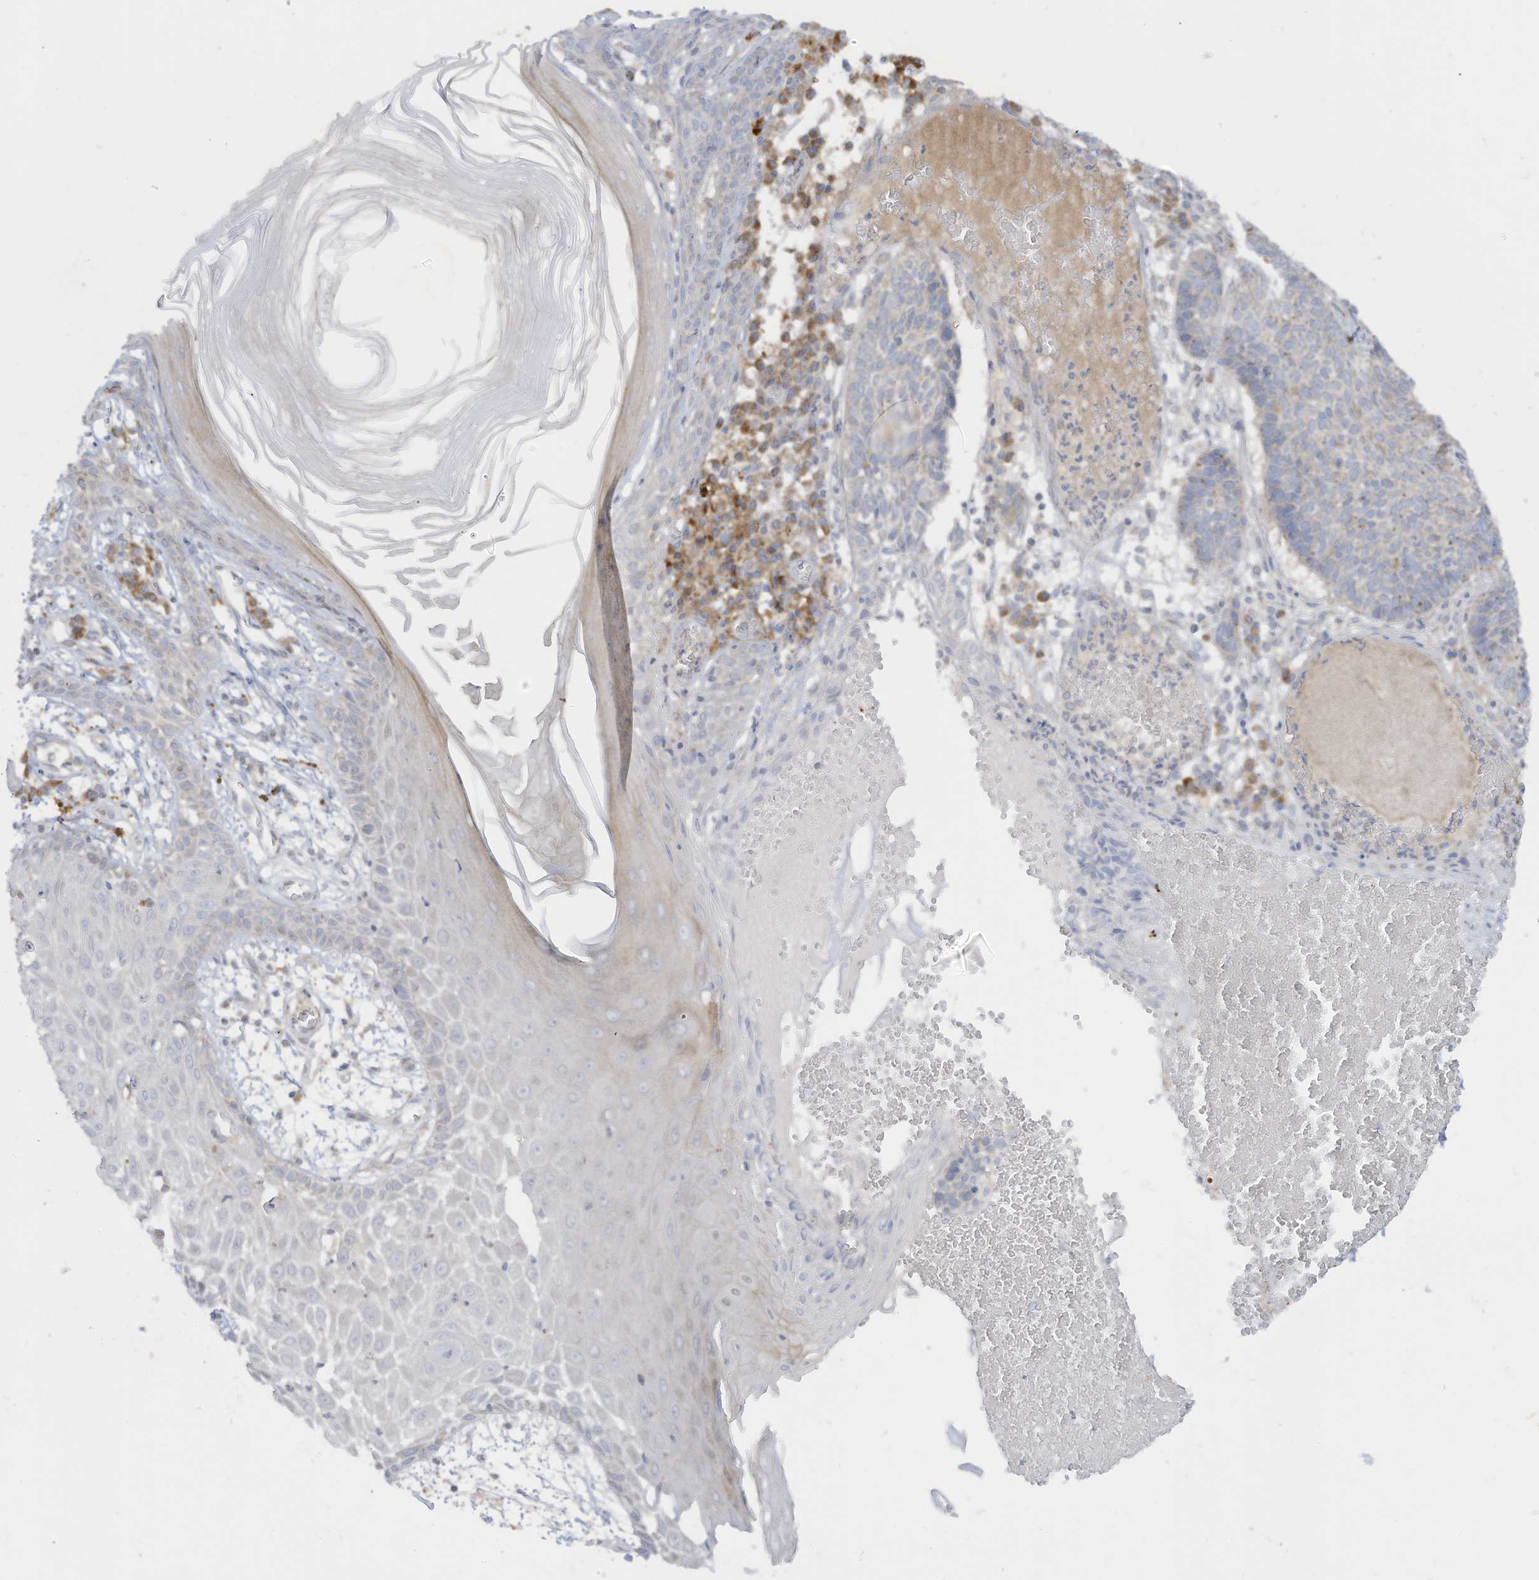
{"staining": {"intensity": "negative", "quantity": "none", "location": "none"}, "tissue": "skin cancer", "cell_type": "Tumor cells", "image_type": "cancer", "snomed": [{"axis": "morphology", "description": "Basal cell carcinoma"}, {"axis": "topography", "description": "Skin"}], "caption": "This histopathology image is of skin cancer stained with IHC to label a protein in brown with the nuclei are counter-stained blue. There is no positivity in tumor cells. The staining was performed using DAB to visualize the protein expression in brown, while the nuclei were stained in blue with hematoxylin (Magnification: 20x).", "gene": "LRRN2", "patient": {"sex": "male", "age": 85}}